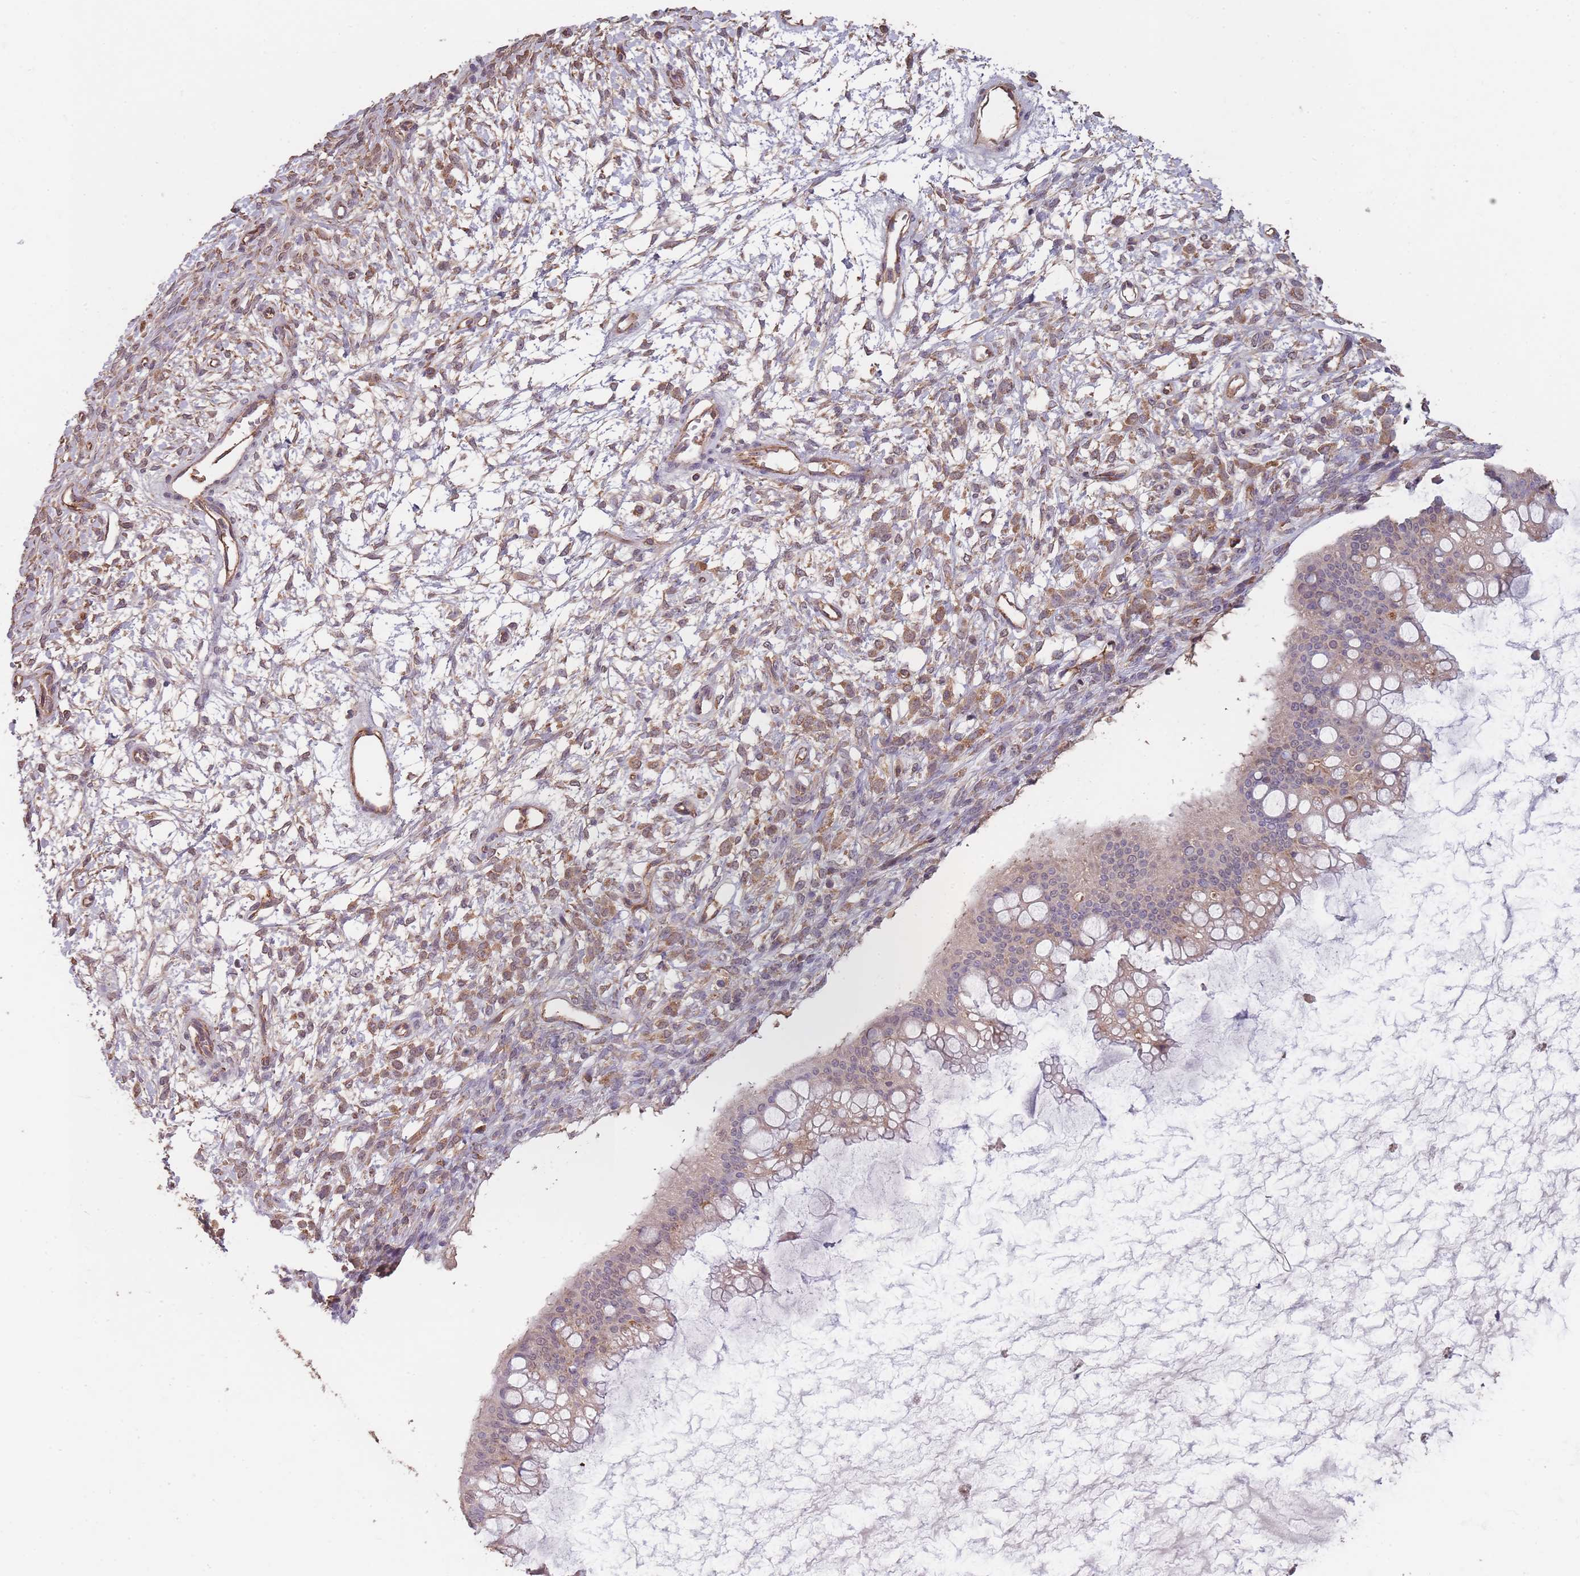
{"staining": {"intensity": "moderate", "quantity": "25%-75%", "location": "cytoplasmic/membranous"}, "tissue": "ovarian cancer", "cell_type": "Tumor cells", "image_type": "cancer", "snomed": [{"axis": "morphology", "description": "Cystadenocarcinoma, mucinous, NOS"}, {"axis": "topography", "description": "Ovary"}], "caption": "Brown immunohistochemical staining in mucinous cystadenocarcinoma (ovarian) shows moderate cytoplasmic/membranous expression in approximately 25%-75% of tumor cells.", "gene": "SANBR", "patient": {"sex": "female", "age": 73}}